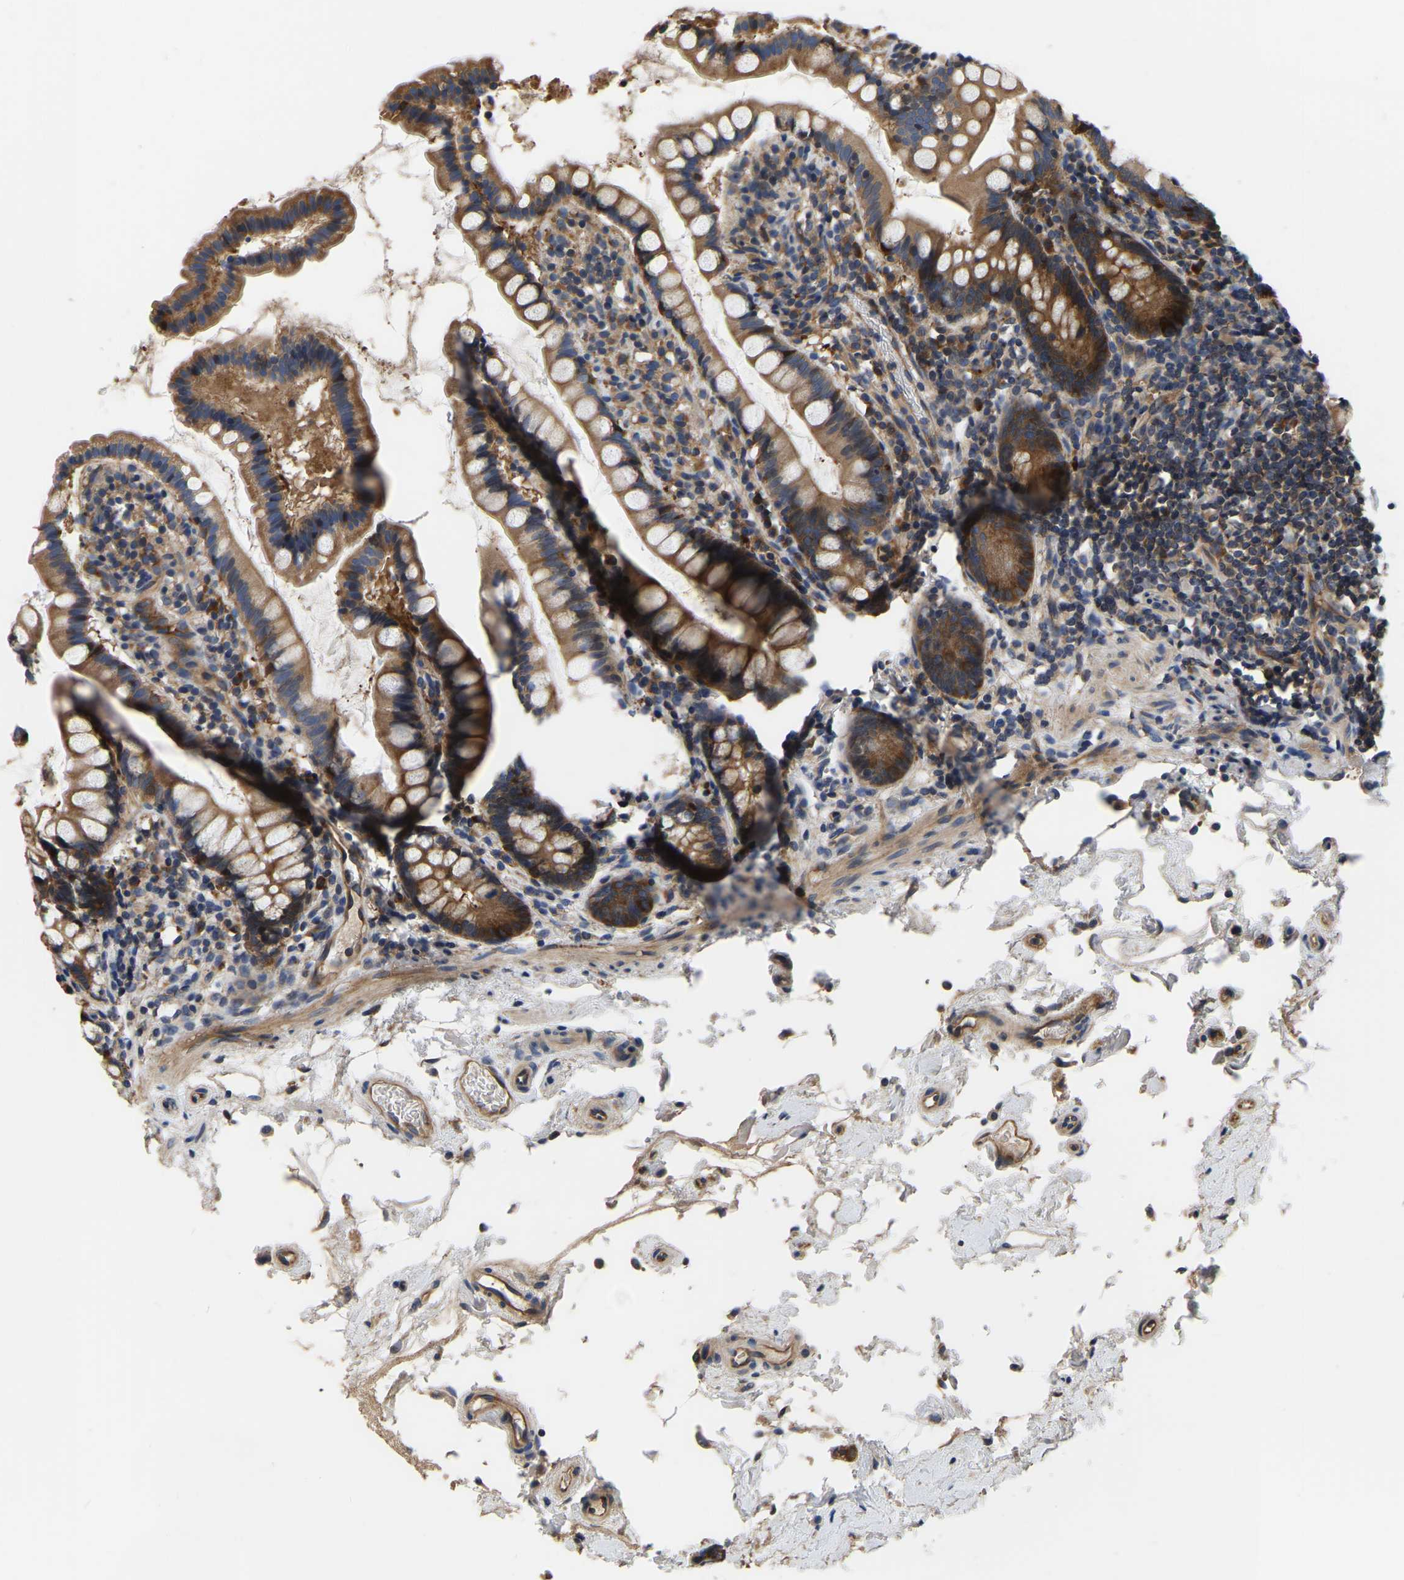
{"staining": {"intensity": "strong", "quantity": ">75%", "location": "cytoplasmic/membranous"}, "tissue": "small intestine", "cell_type": "Glandular cells", "image_type": "normal", "snomed": [{"axis": "morphology", "description": "Normal tissue, NOS"}, {"axis": "topography", "description": "Small intestine"}], "caption": "IHC staining of normal small intestine, which exhibits high levels of strong cytoplasmic/membranous expression in approximately >75% of glandular cells indicating strong cytoplasmic/membranous protein positivity. The staining was performed using DAB (brown) for protein detection and nuclei were counterstained in hematoxylin (blue).", "gene": "GARS1", "patient": {"sex": "female", "age": 84}}